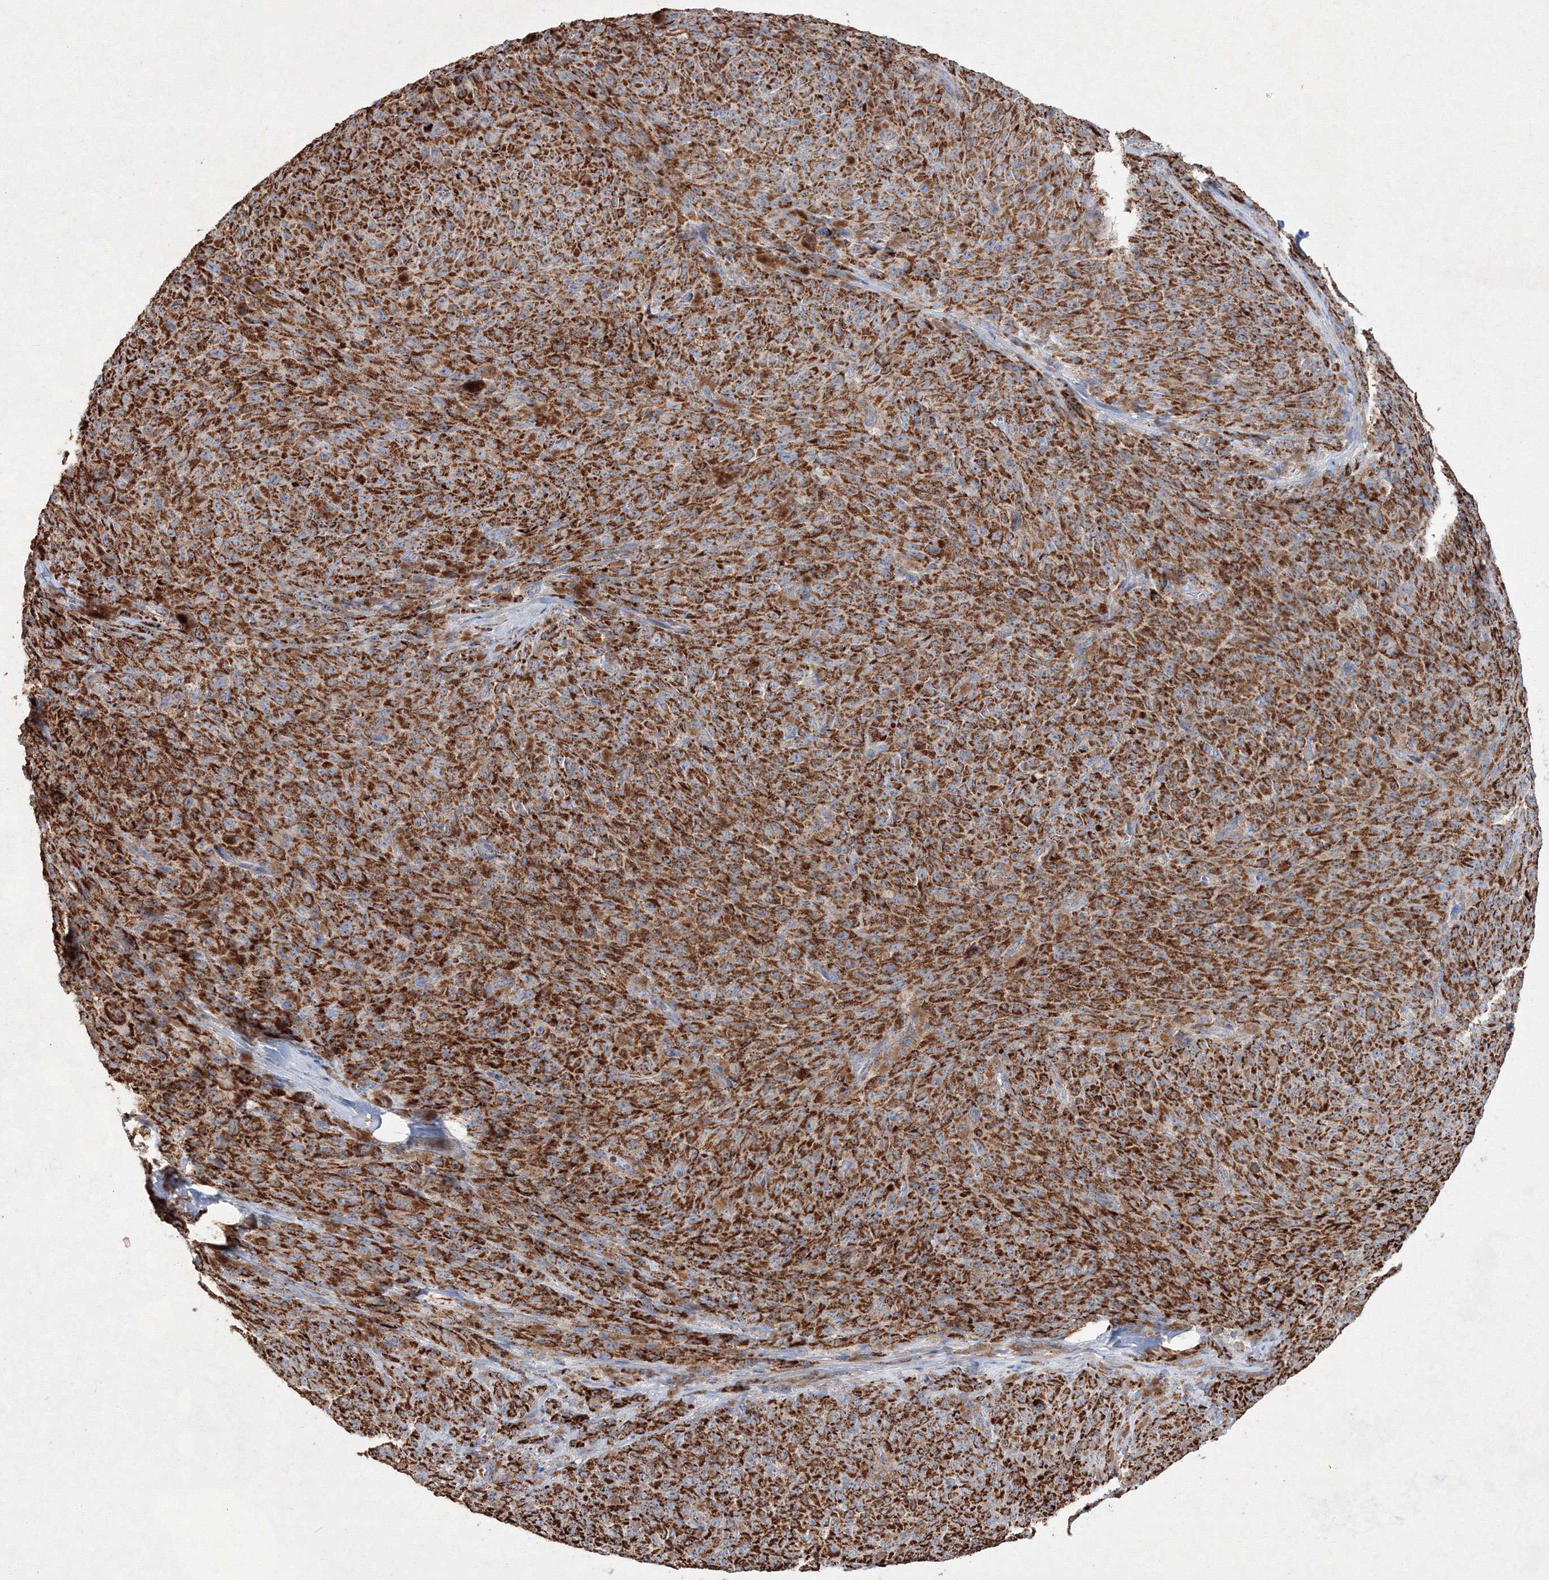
{"staining": {"intensity": "strong", "quantity": ">75%", "location": "cytoplasmic/membranous"}, "tissue": "melanoma", "cell_type": "Tumor cells", "image_type": "cancer", "snomed": [{"axis": "morphology", "description": "Malignant melanoma, NOS"}, {"axis": "topography", "description": "Skin"}], "caption": "Protein staining demonstrates strong cytoplasmic/membranous expression in approximately >75% of tumor cells in melanoma.", "gene": "IGSF9", "patient": {"sex": "female", "age": 82}}